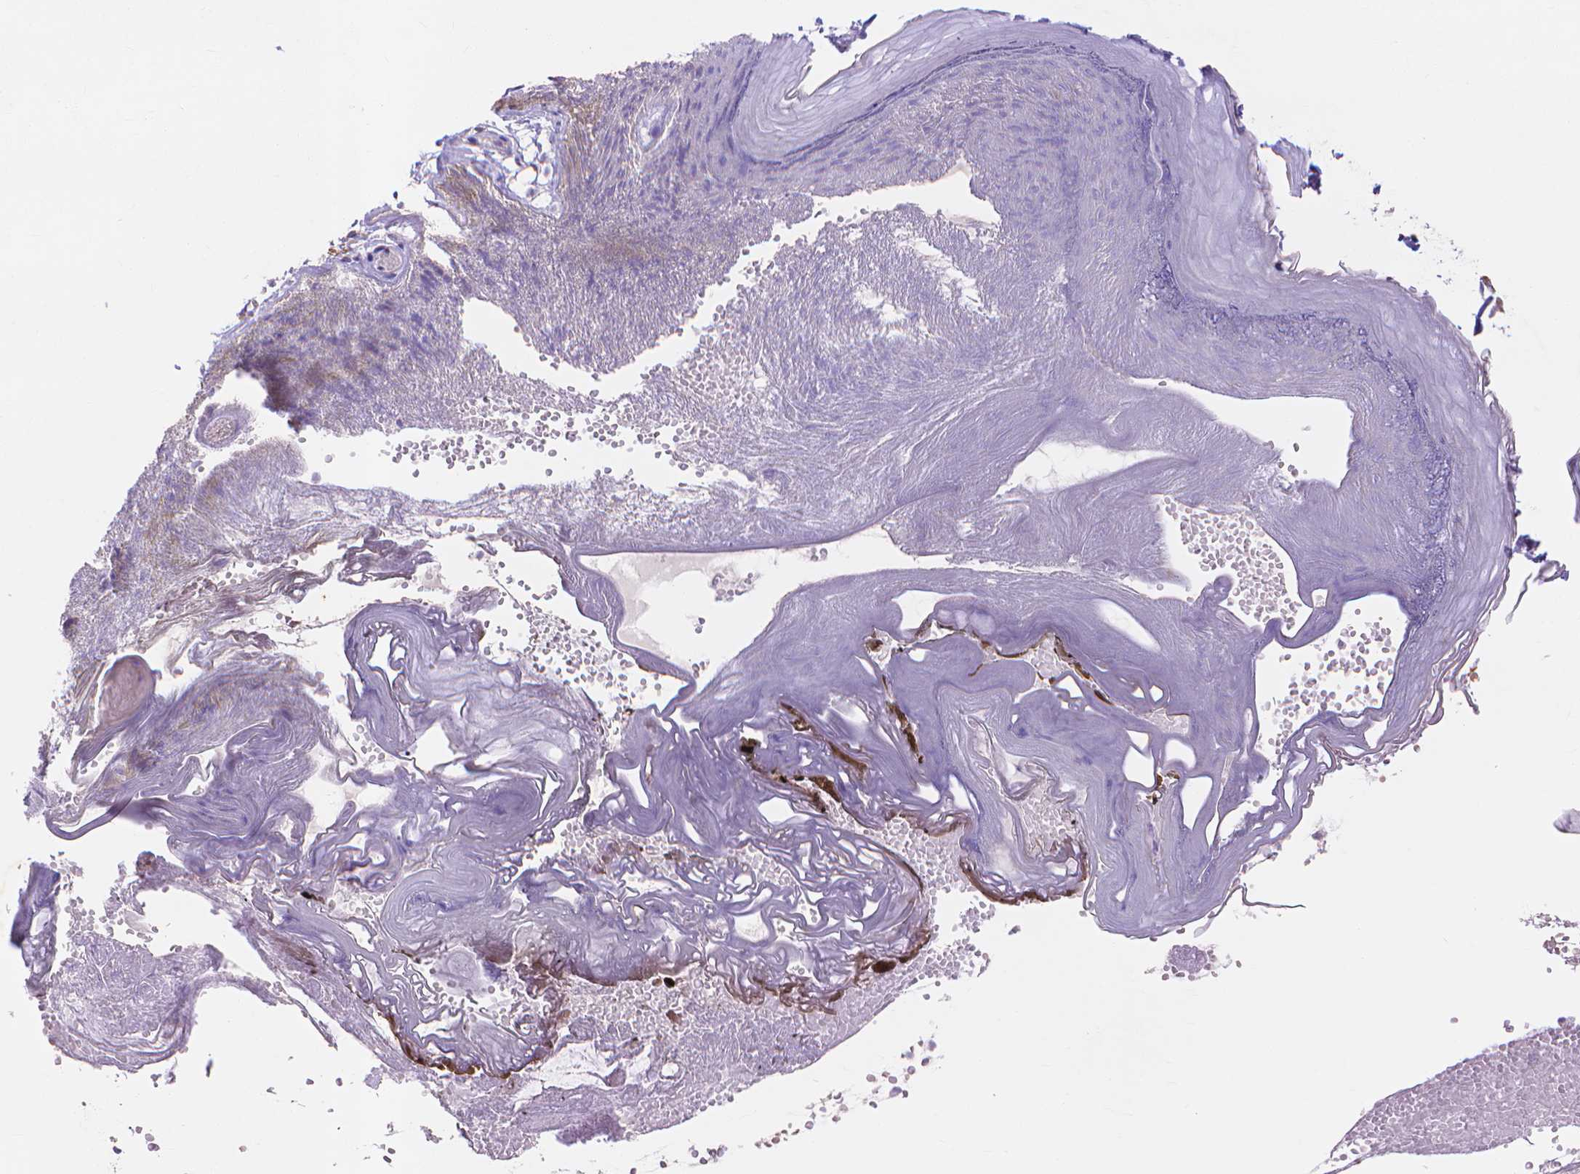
{"staining": {"intensity": "weak", "quantity": "<25%", "location": "cytoplasmic/membranous"}, "tissue": "skin", "cell_type": "Epidermal cells", "image_type": "normal", "snomed": [{"axis": "morphology", "description": "Normal tissue, NOS"}, {"axis": "topography", "description": "Anal"}], "caption": "Immunohistochemistry photomicrograph of normal human skin stained for a protein (brown), which displays no positivity in epidermal cells. (DAB IHC with hematoxylin counter stain).", "gene": "MMP11", "patient": {"sex": "male", "age": 53}}